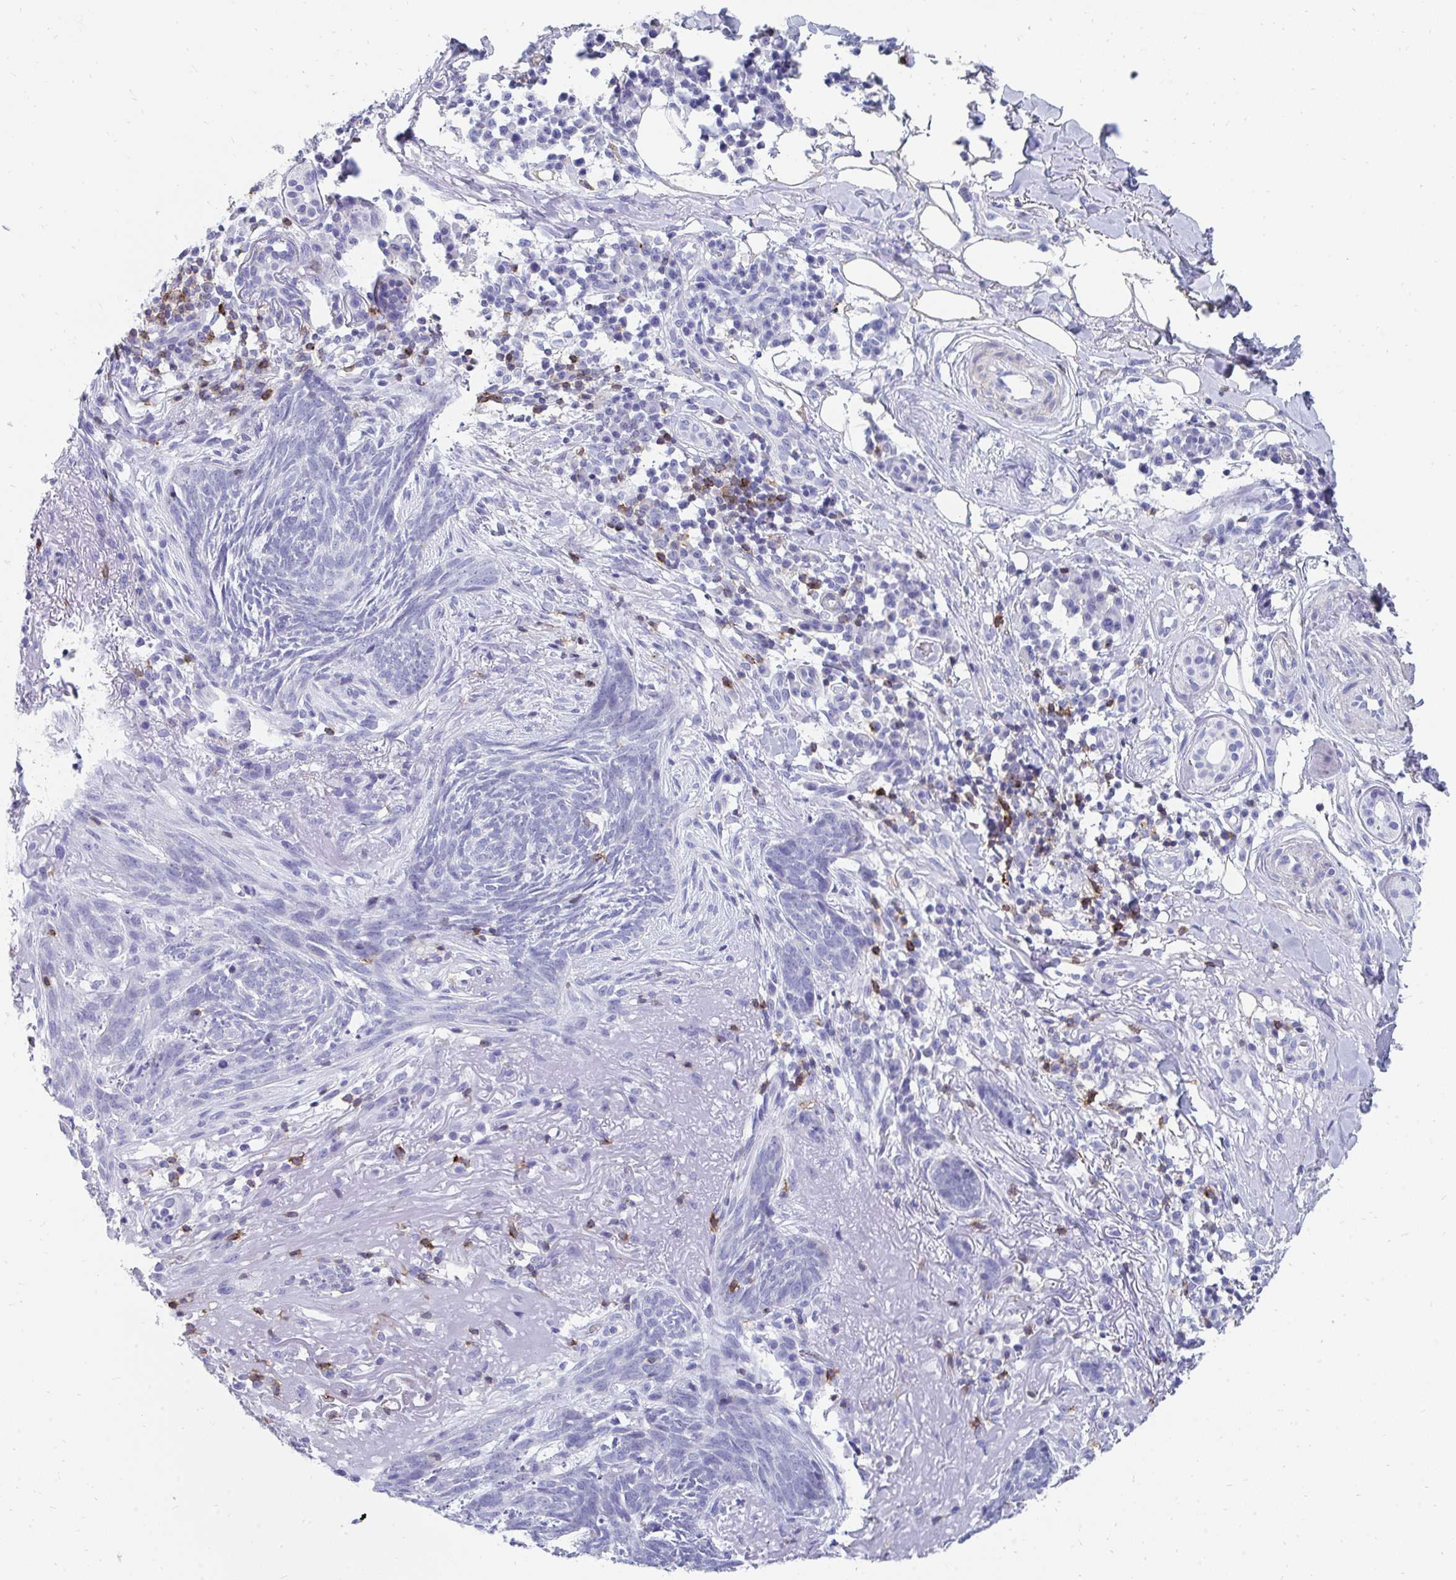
{"staining": {"intensity": "negative", "quantity": "none", "location": "none"}, "tissue": "skin cancer", "cell_type": "Tumor cells", "image_type": "cancer", "snomed": [{"axis": "morphology", "description": "Basal cell carcinoma"}, {"axis": "topography", "description": "Skin"}], "caption": "This is a photomicrograph of immunohistochemistry staining of skin cancer, which shows no staining in tumor cells.", "gene": "CD7", "patient": {"sex": "female", "age": 93}}